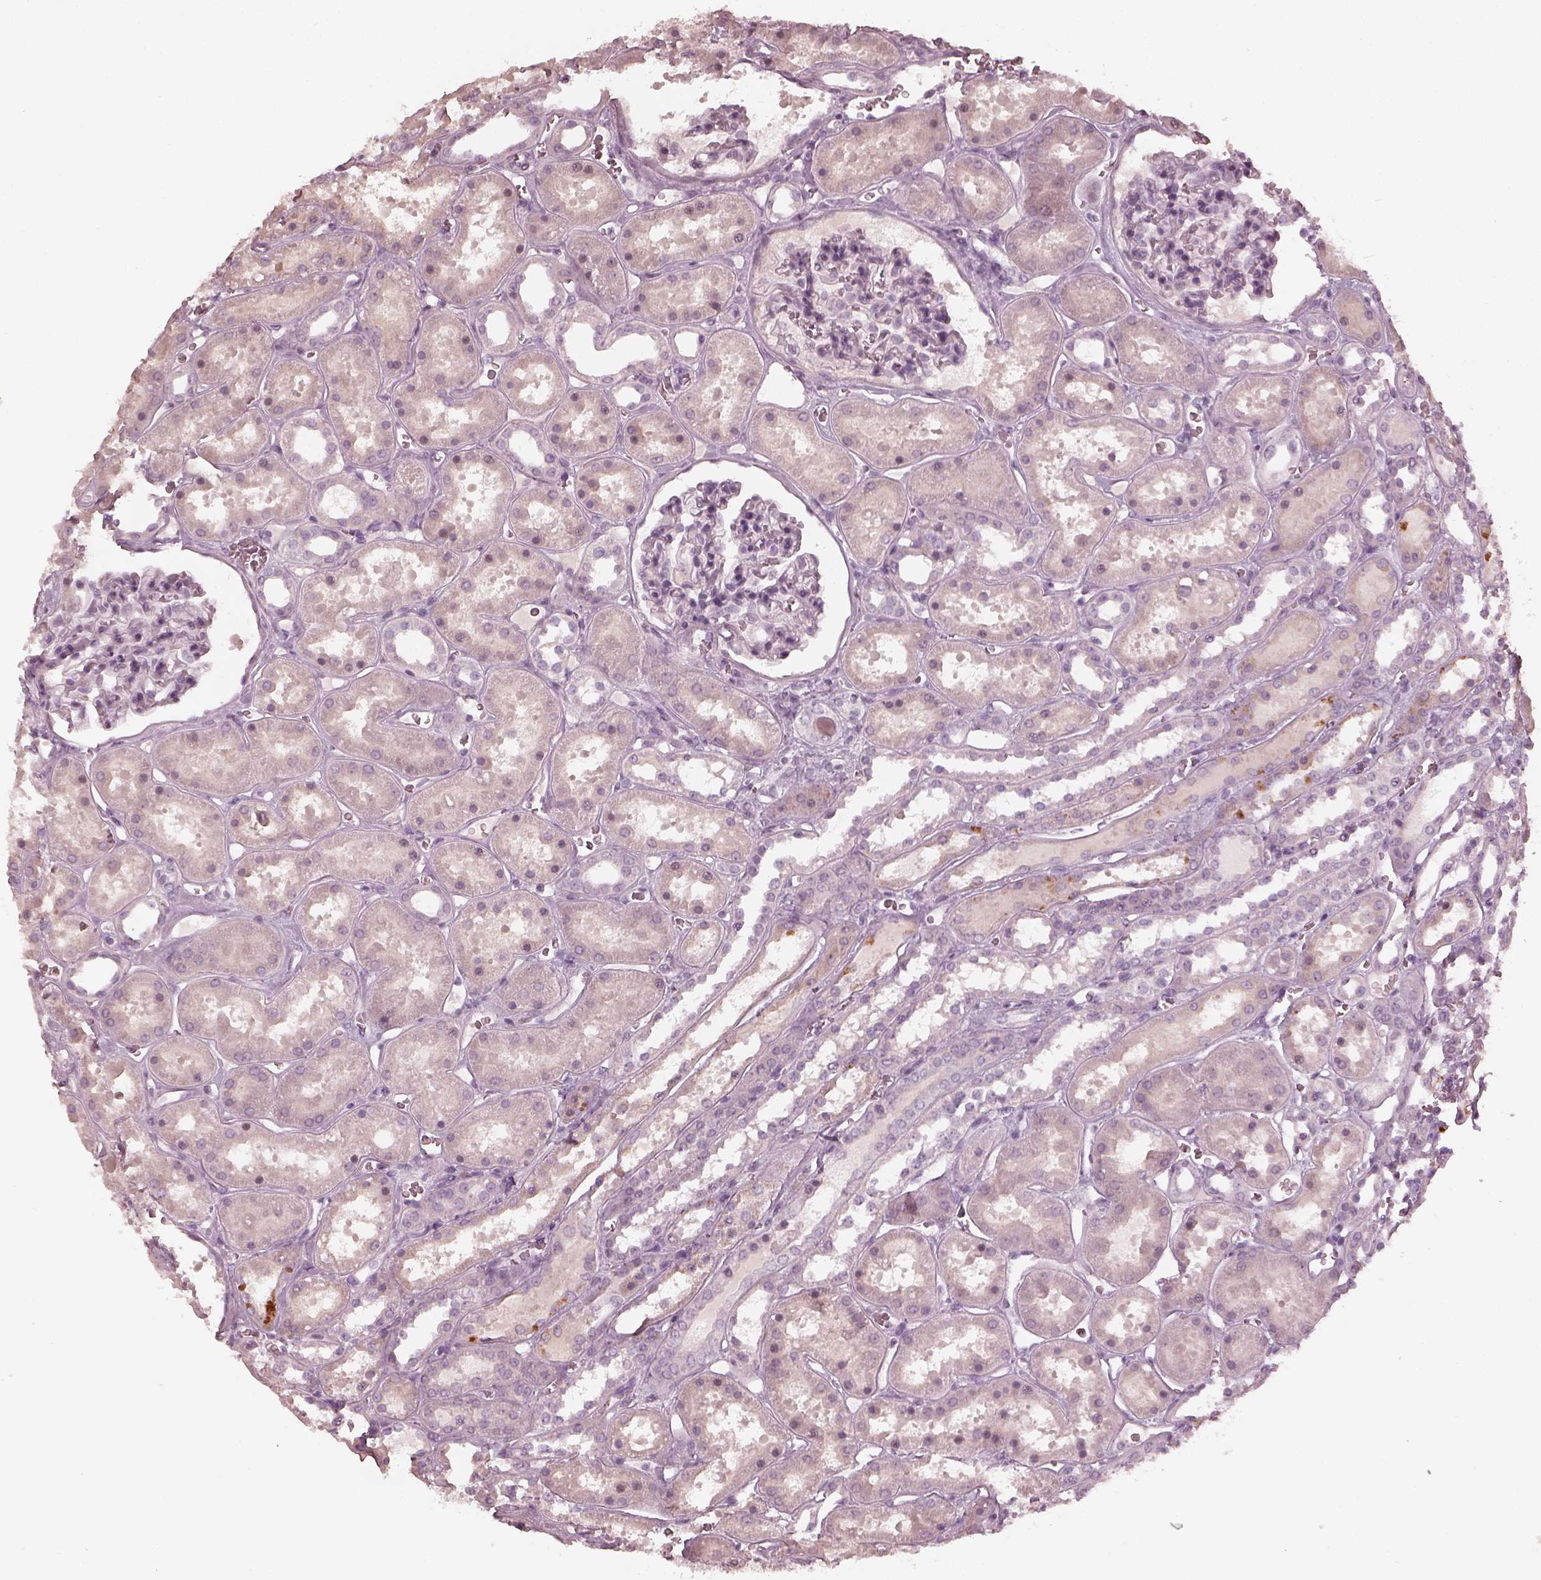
{"staining": {"intensity": "negative", "quantity": "none", "location": "none"}, "tissue": "kidney", "cell_type": "Cells in glomeruli", "image_type": "normal", "snomed": [{"axis": "morphology", "description": "Normal tissue, NOS"}, {"axis": "topography", "description": "Kidney"}], "caption": "Normal kidney was stained to show a protein in brown. There is no significant staining in cells in glomeruli. (DAB (3,3'-diaminobenzidine) IHC visualized using brightfield microscopy, high magnification).", "gene": "ADRB3", "patient": {"sex": "female", "age": 41}}